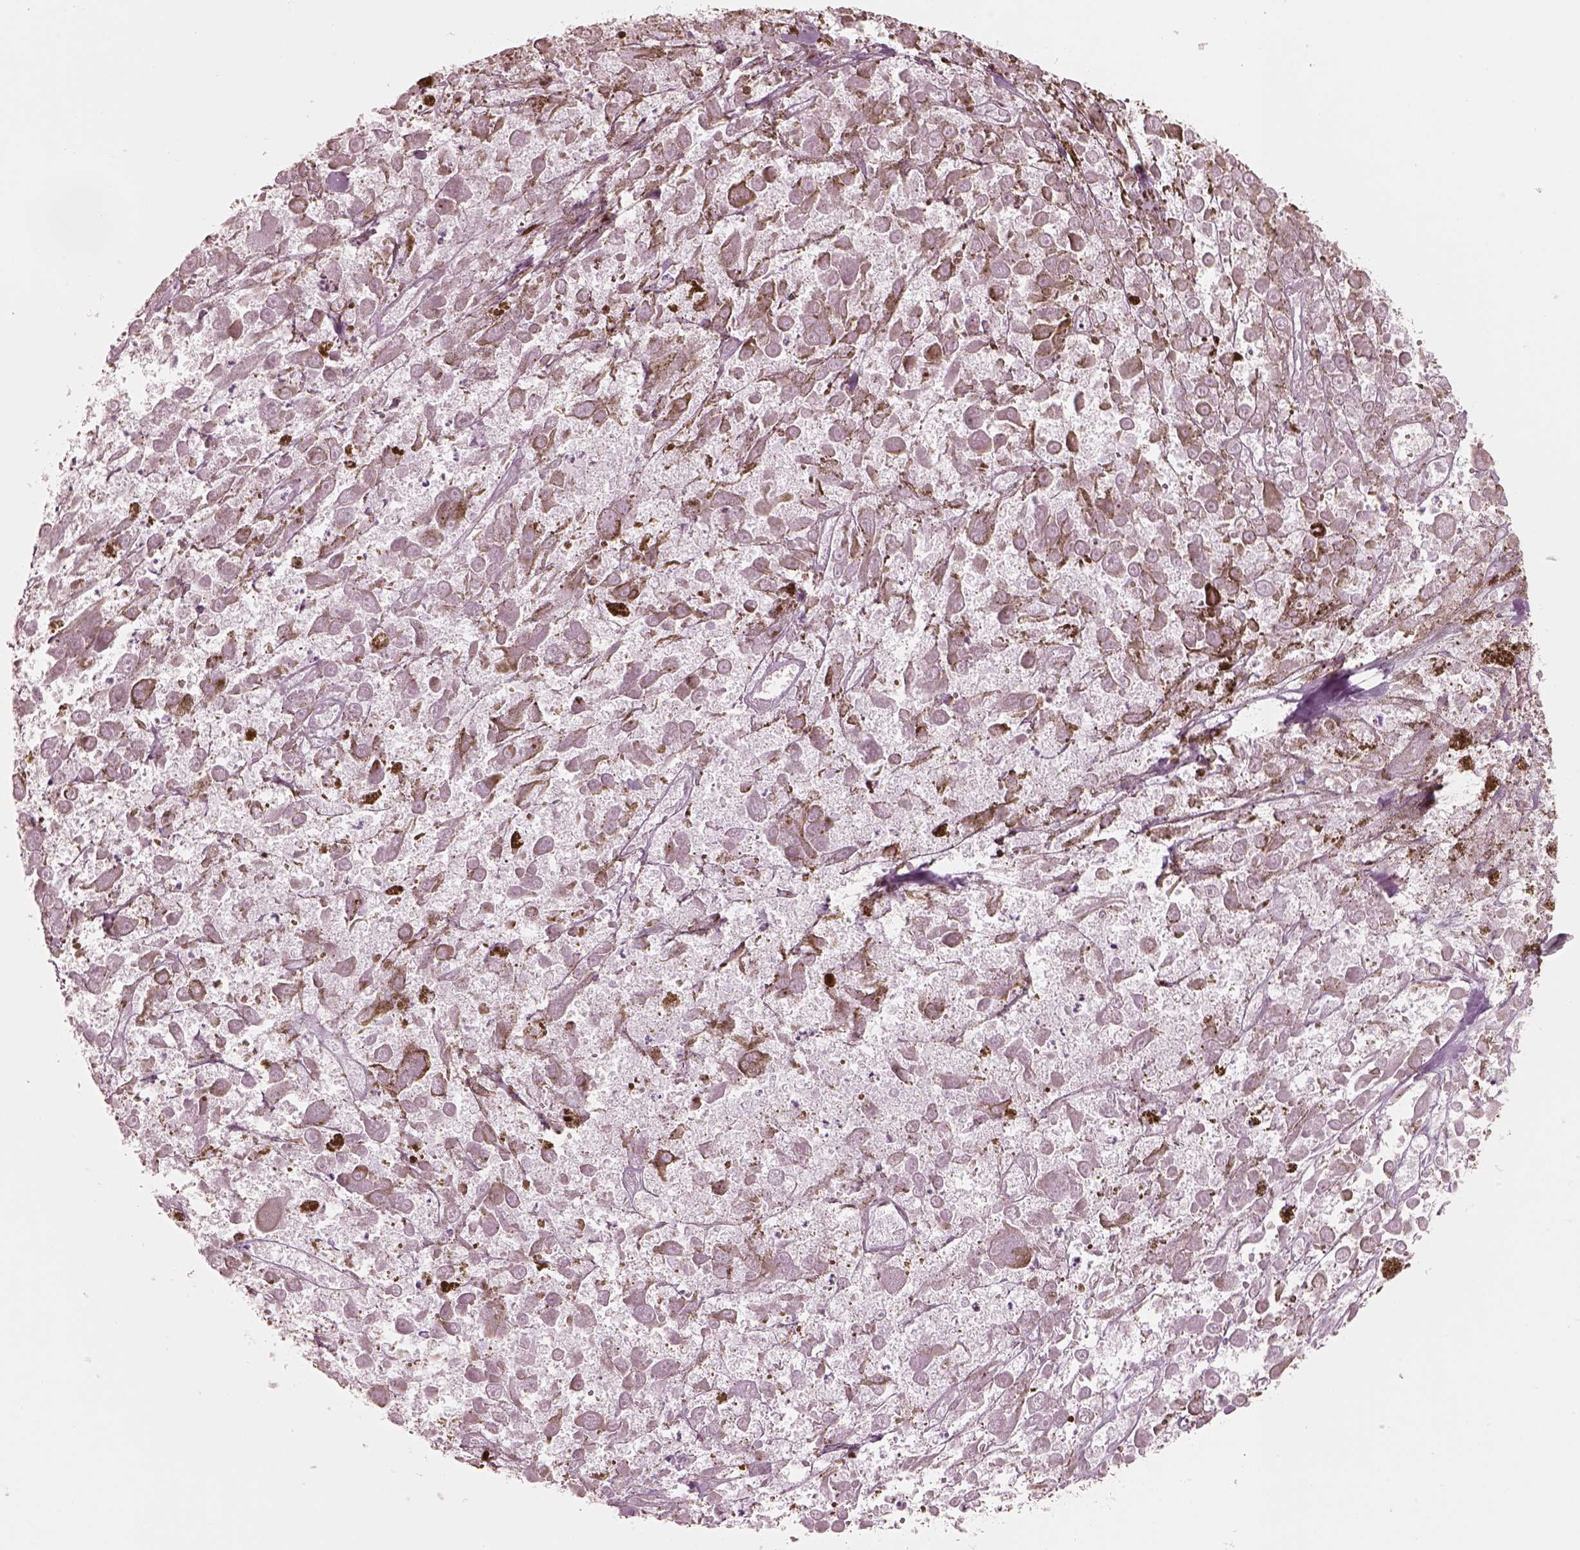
{"staining": {"intensity": "negative", "quantity": "none", "location": "none"}, "tissue": "melanoma", "cell_type": "Tumor cells", "image_type": "cancer", "snomed": [{"axis": "morphology", "description": "Malignant melanoma, Metastatic site"}, {"axis": "topography", "description": "Lymph node"}], "caption": "Immunohistochemistry micrograph of melanoma stained for a protein (brown), which reveals no staining in tumor cells. (Immunohistochemistry, brightfield microscopy, high magnification).", "gene": "PON3", "patient": {"sex": "male", "age": 59}}